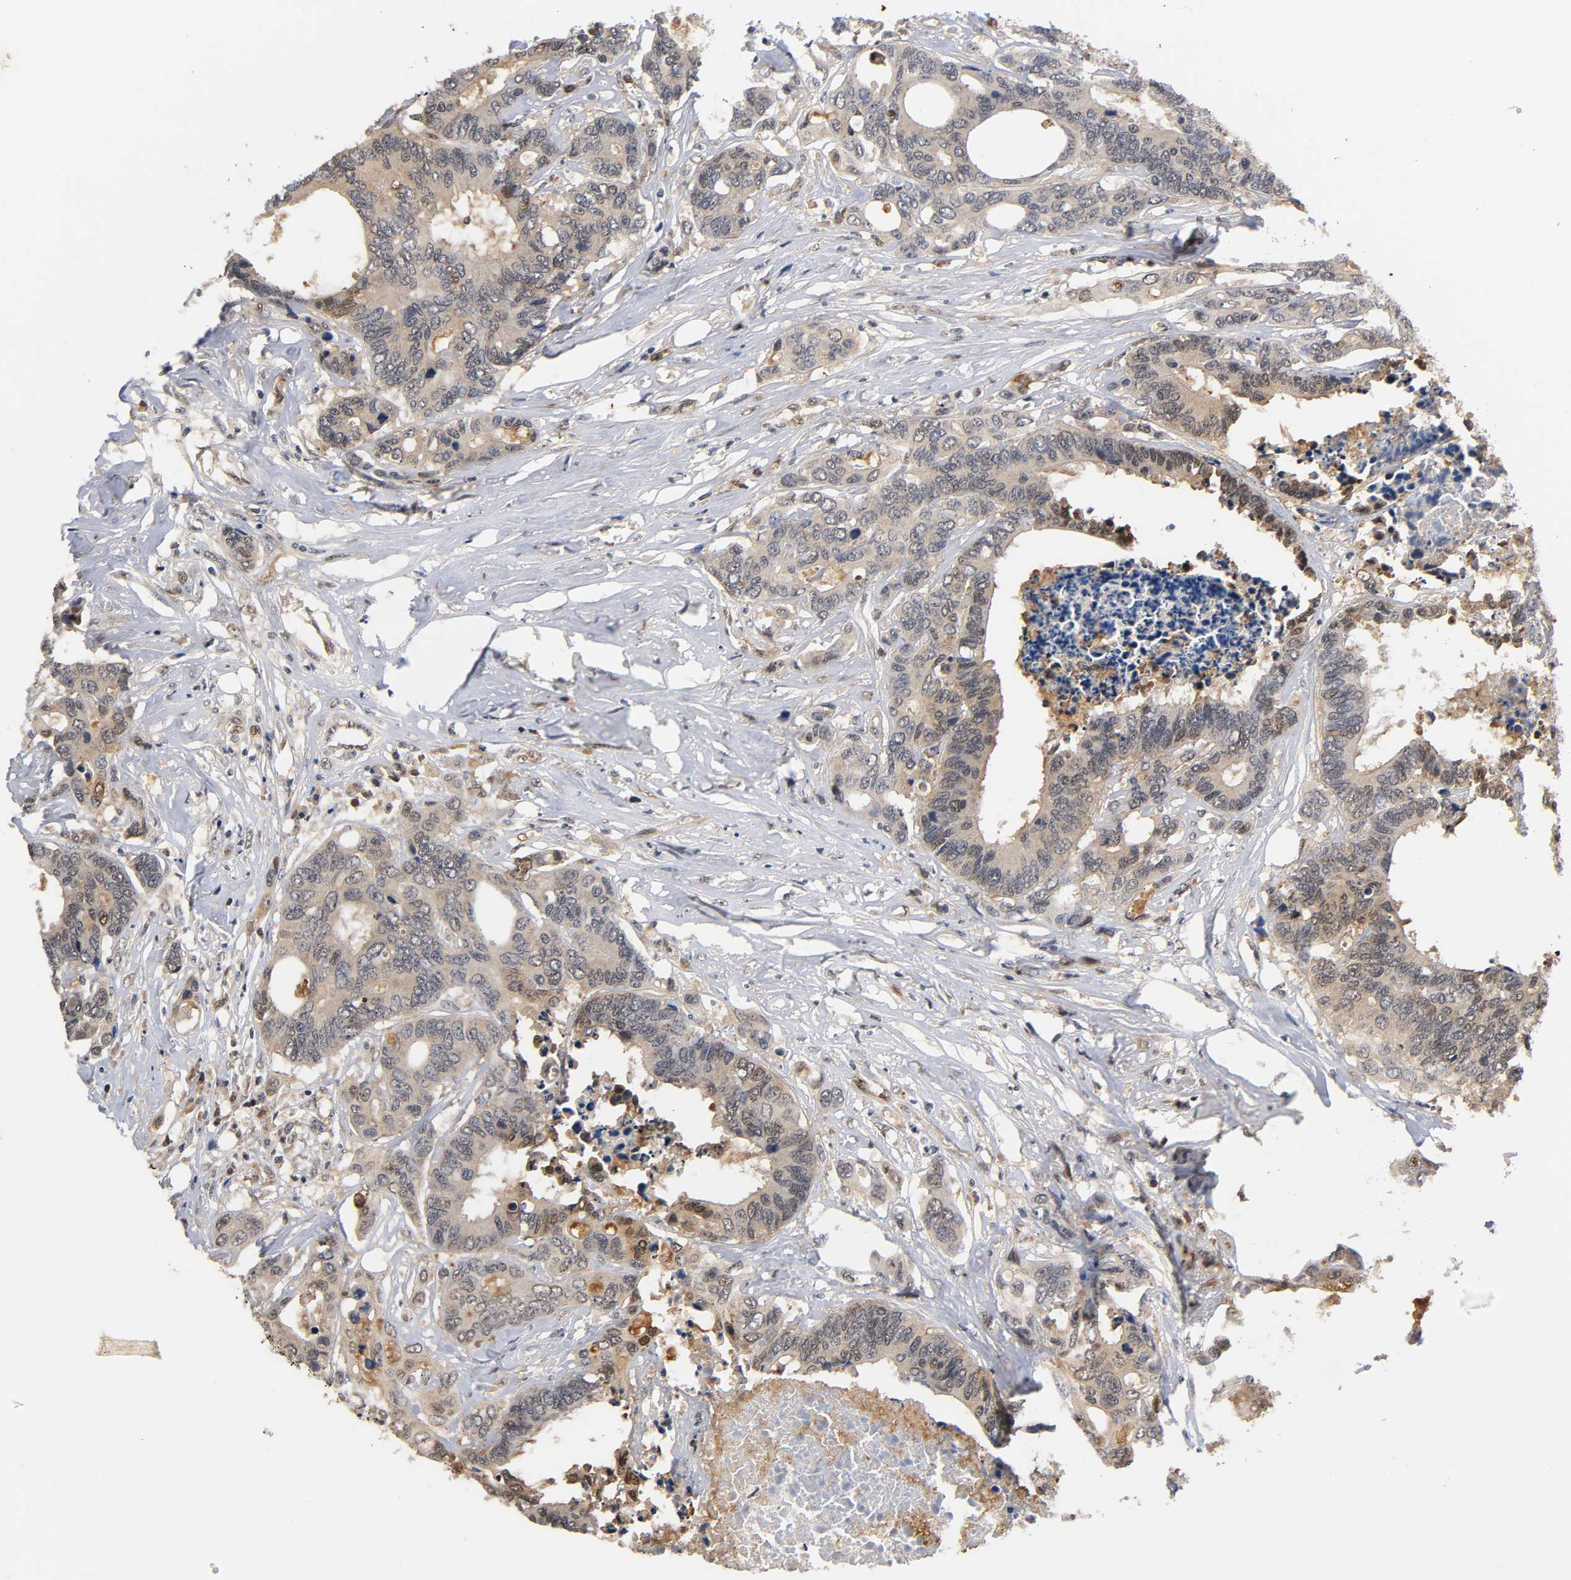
{"staining": {"intensity": "weak", "quantity": "25%-75%", "location": "nuclear"}, "tissue": "colorectal cancer", "cell_type": "Tumor cells", "image_type": "cancer", "snomed": [{"axis": "morphology", "description": "Adenocarcinoma, NOS"}, {"axis": "topography", "description": "Rectum"}], "caption": "Colorectal adenocarcinoma stained with DAB immunohistochemistry demonstrates low levels of weak nuclear positivity in about 25%-75% of tumor cells.", "gene": "UBC", "patient": {"sex": "male", "age": 55}}